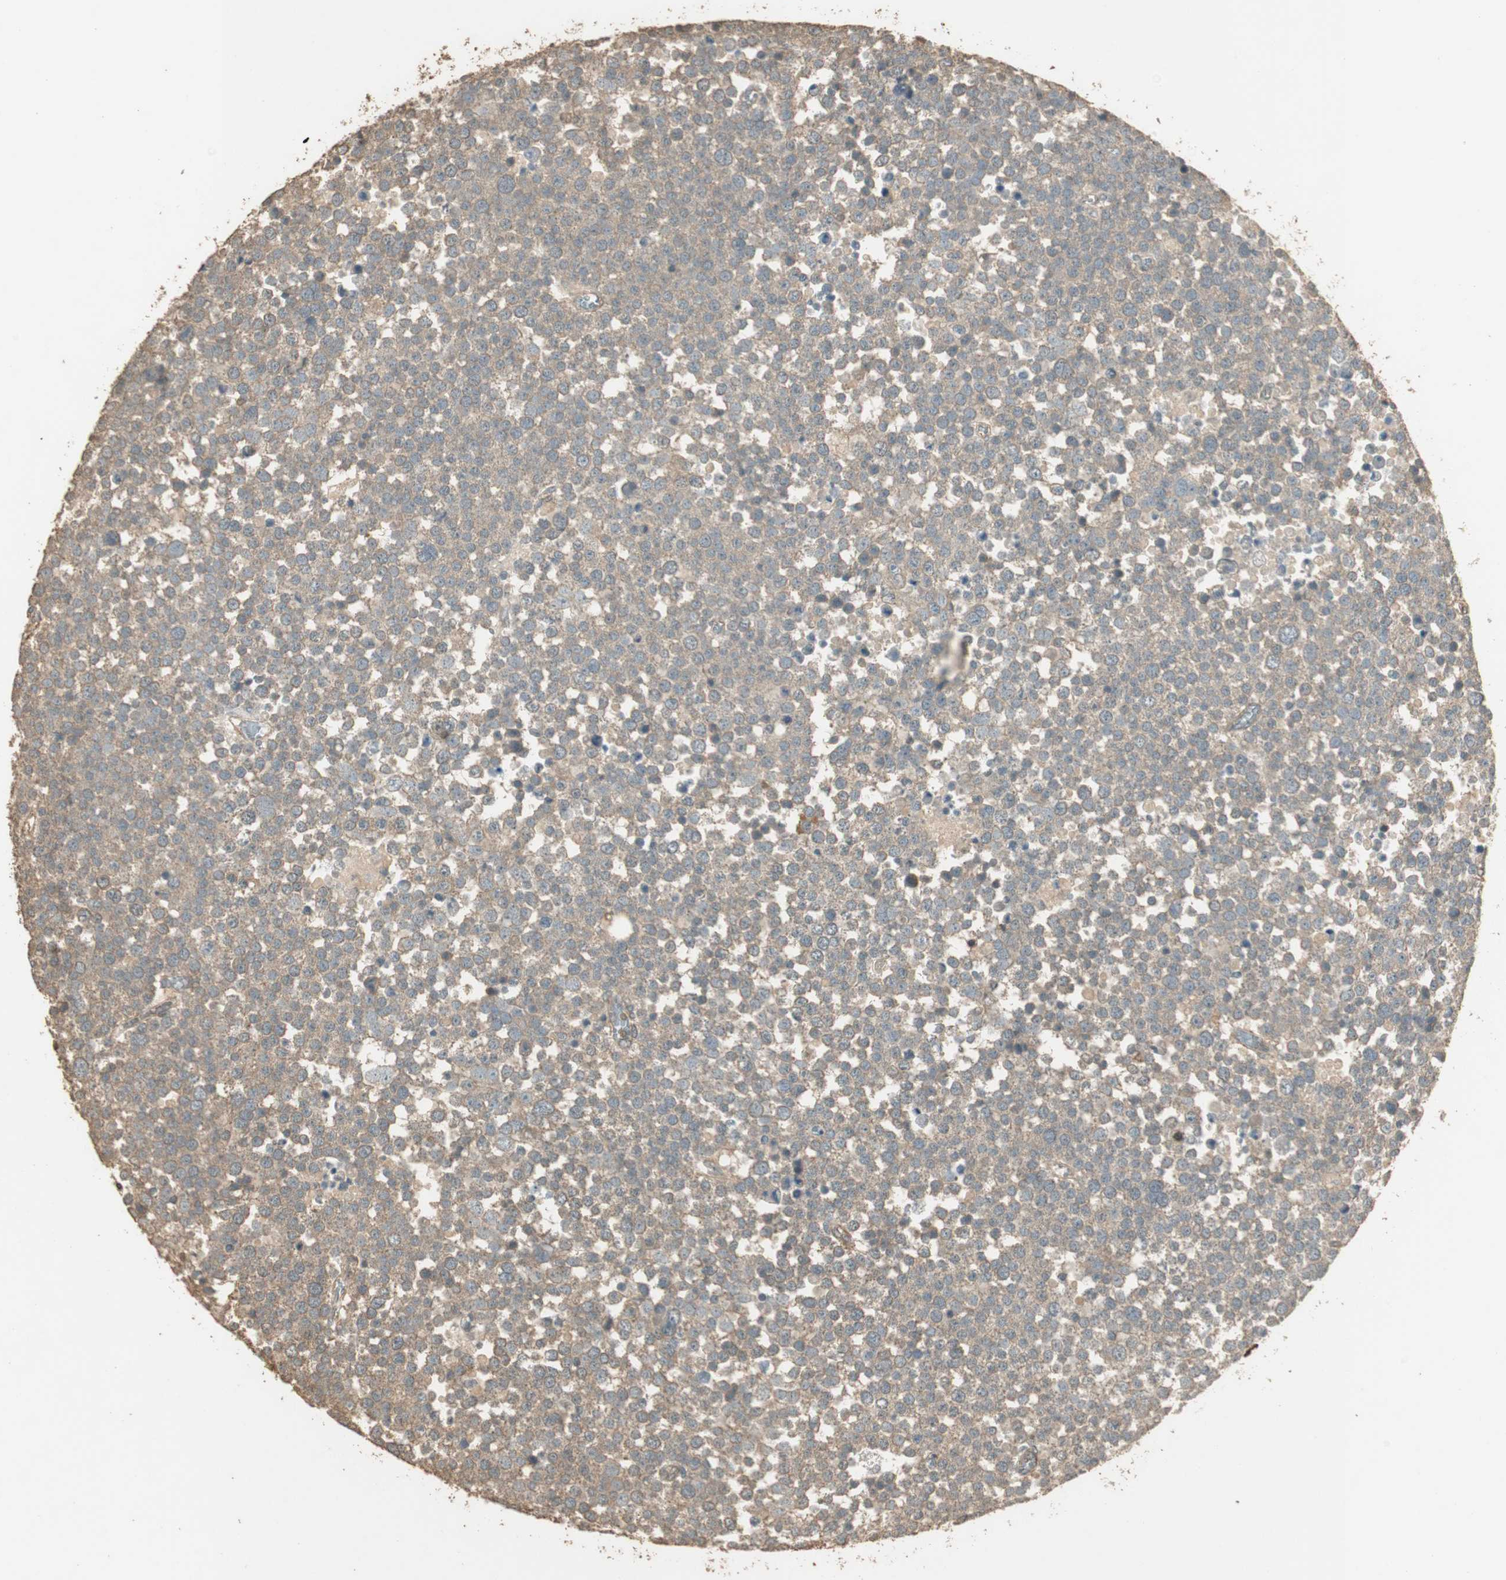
{"staining": {"intensity": "weak", "quantity": ">75%", "location": "cytoplasmic/membranous"}, "tissue": "testis cancer", "cell_type": "Tumor cells", "image_type": "cancer", "snomed": [{"axis": "morphology", "description": "Seminoma, NOS"}, {"axis": "topography", "description": "Testis"}], "caption": "Weak cytoplasmic/membranous protein expression is seen in approximately >75% of tumor cells in seminoma (testis).", "gene": "USP2", "patient": {"sex": "male", "age": 71}}